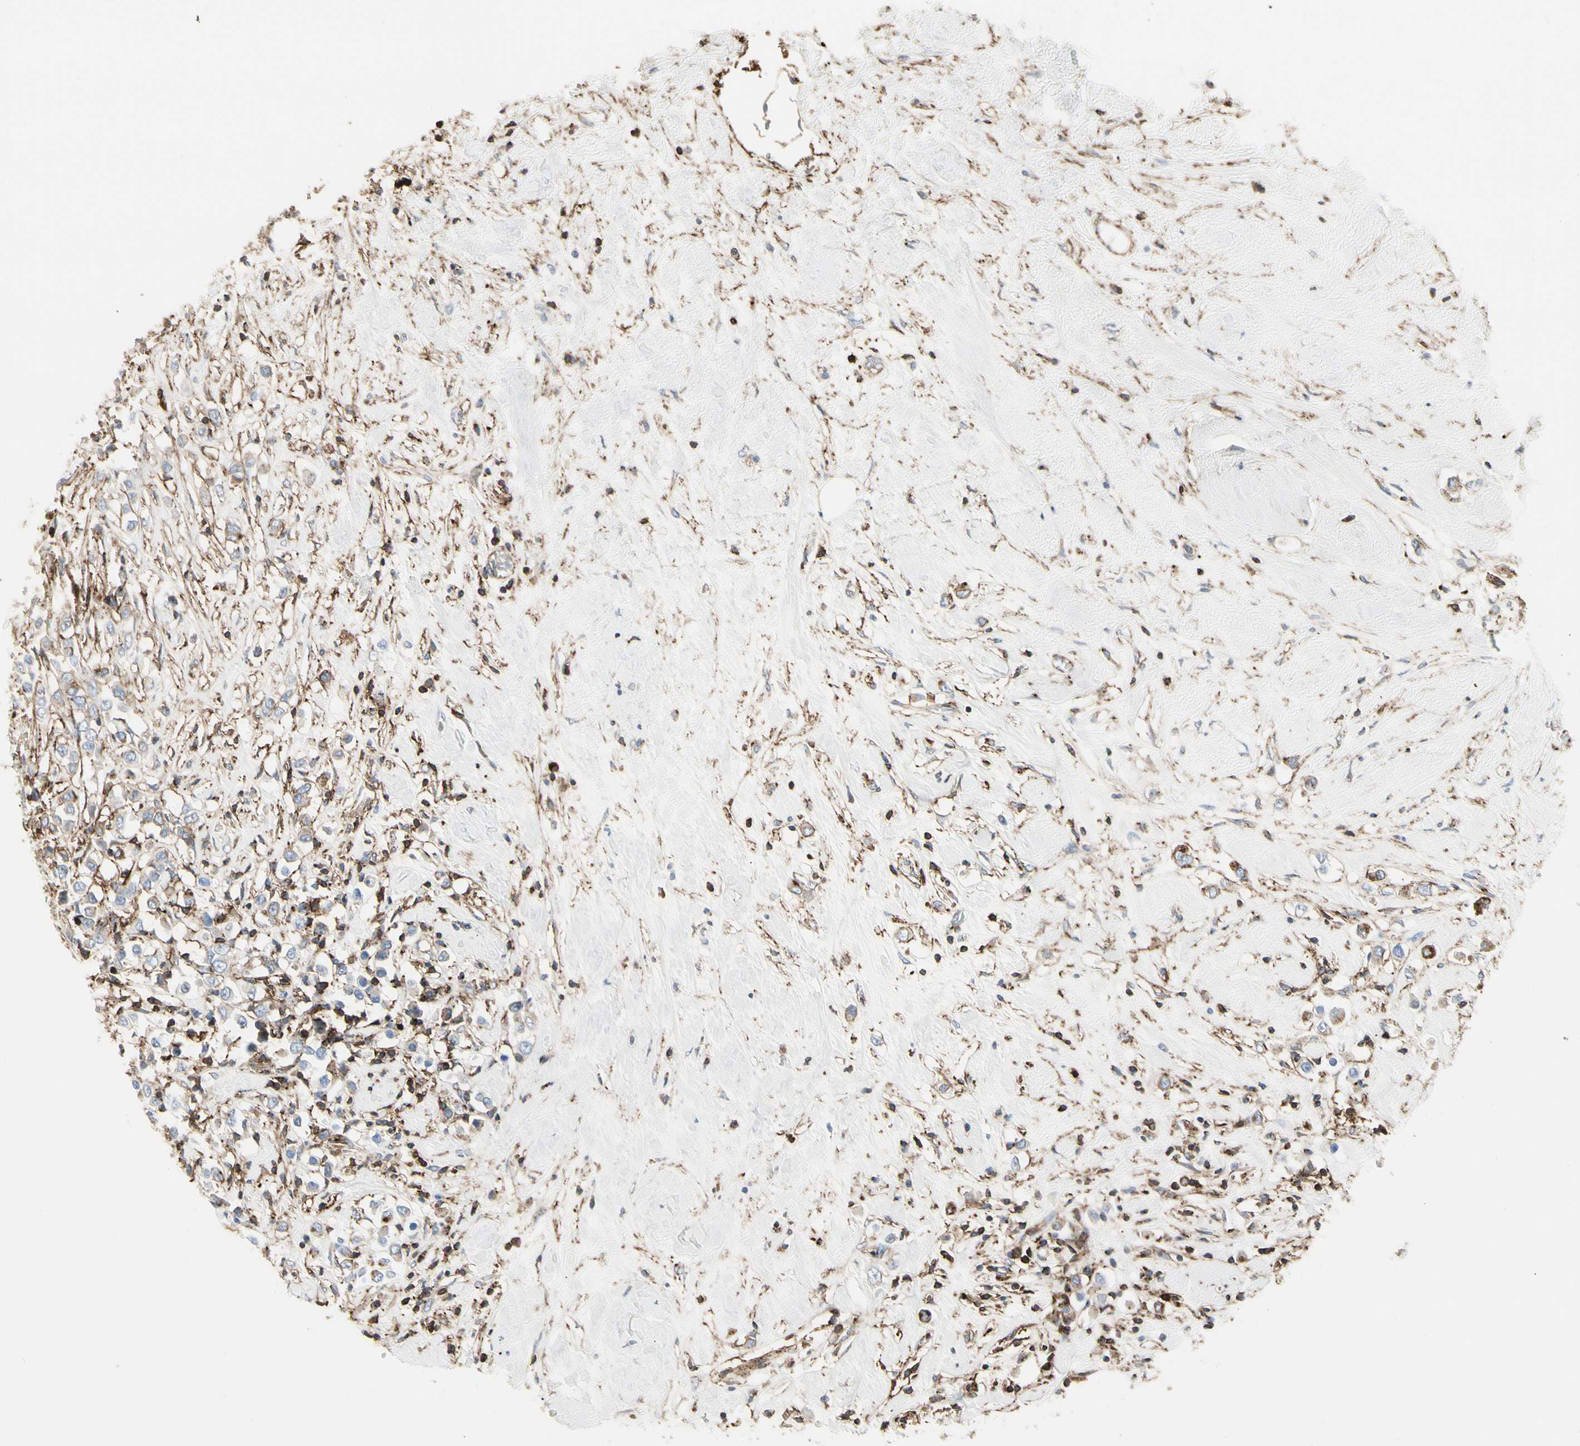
{"staining": {"intensity": "weak", "quantity": ">75%", "location": "cytoplasmic/membranous"}, "tissue": "breast cancer", "cell_type": "Tumor cells", "image_type": "cancer", "snomed": [{"axis": "morphology", "description": "Duct carcinoma"}, {"axis": "topography", "description": "Breast"}], "caption": "Breast invasive ductal carcinoma was stained to show a protein in brown. There is low levels of weak cytoplasmic/membranous expression in about >75% of tumor cells. Nuclei are stained in blue.", "gene": "CLEC2B", "patient": {"sex": "female", "age": 61}}